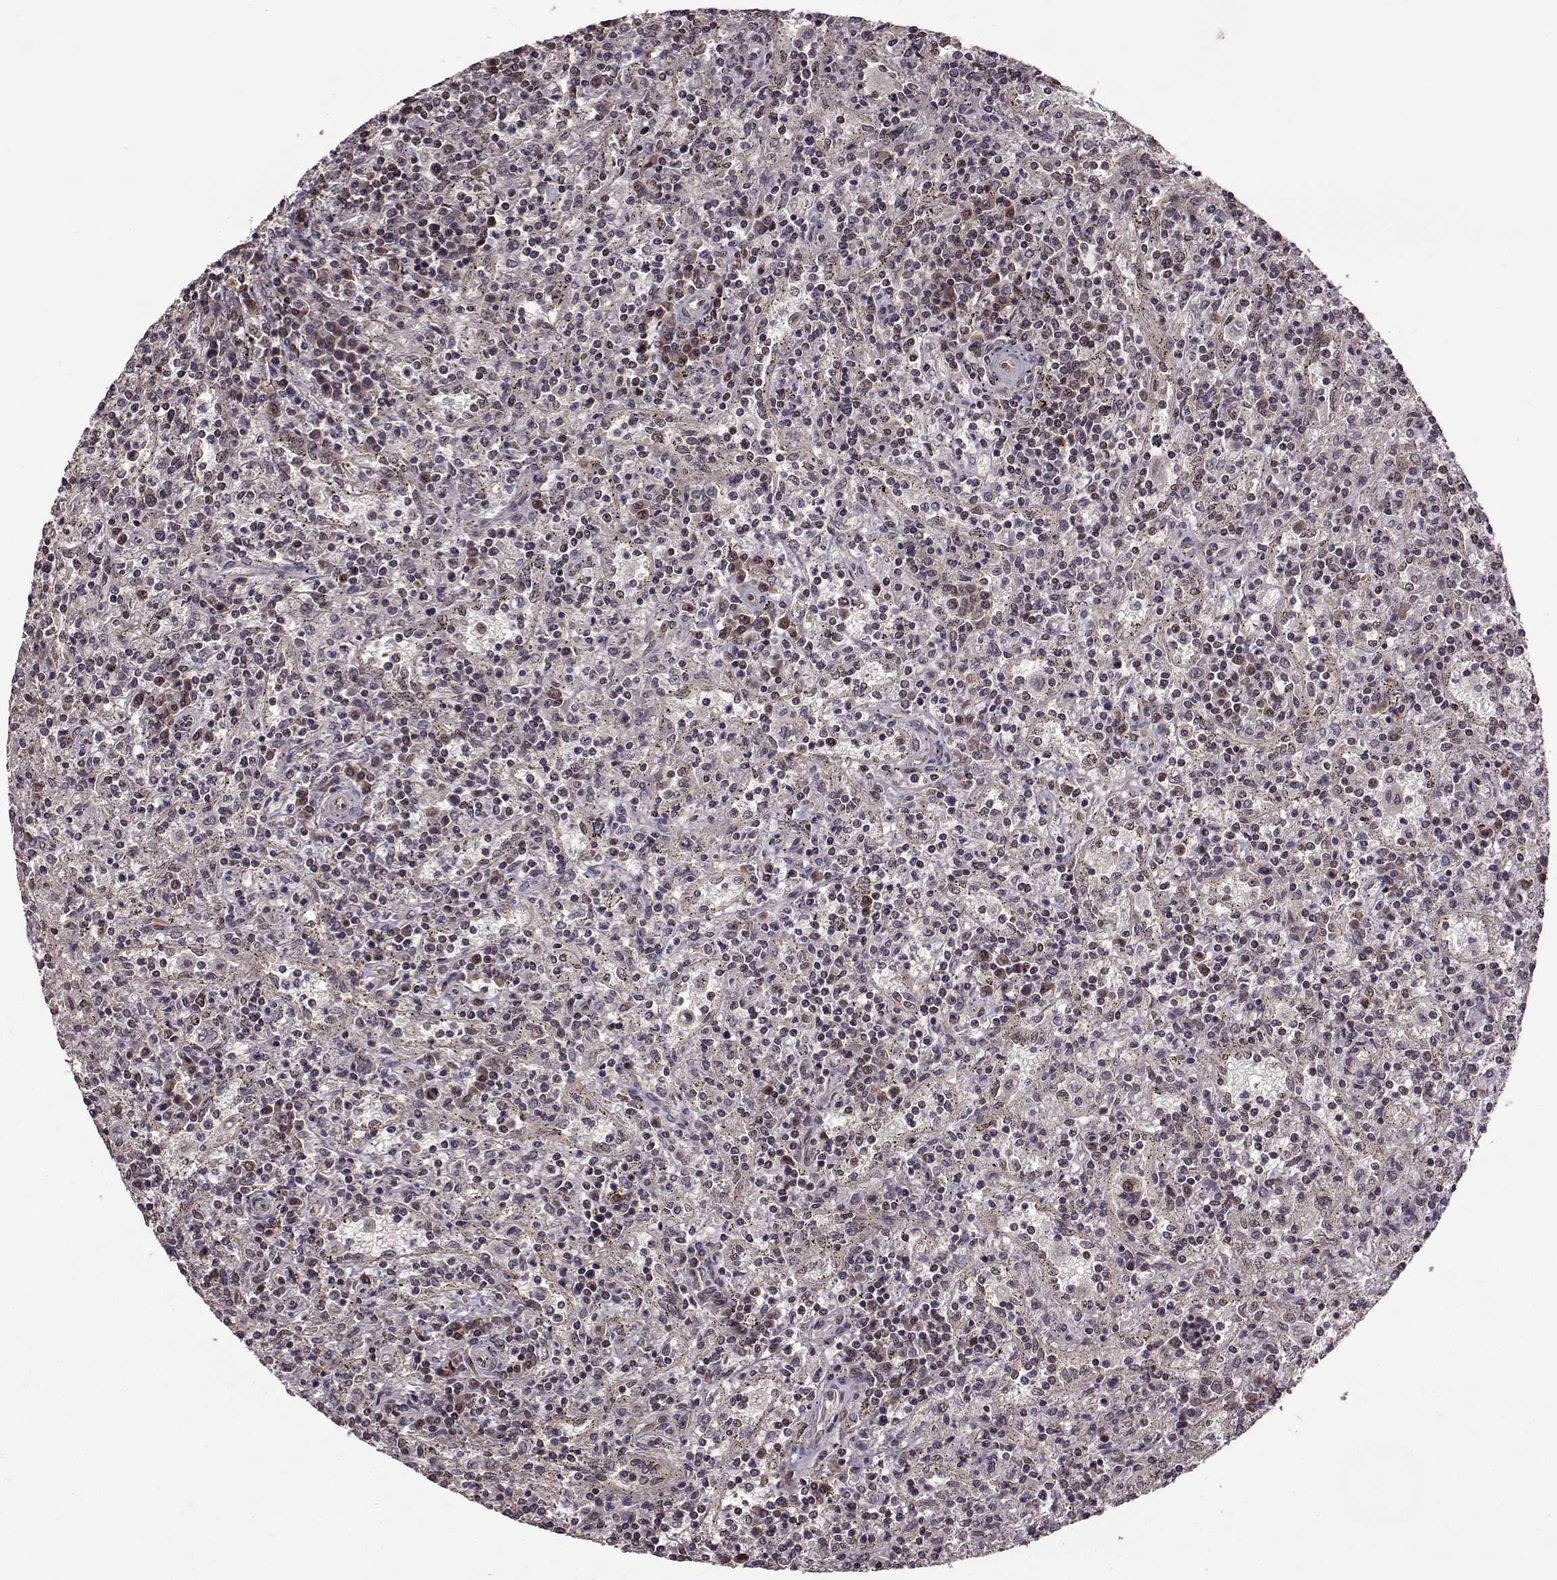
{"staining": {"intensity": "weak", "quantity": "<25%", "location": "cytoplasmic/membranous"}, "tissue": "lymphoma", "cell_type": "Tumor cells", "image_type": "cancer", "snomed": [{"axis": "morphology", "description": "Malignant lymphoma, non-Hodgkin's type, Low grade"}, {"axis": "topography", "description": "Spleen"}], "caption": "Tumor cells are negative for brown protein staining in lymphoma.", "gene": "FTO", "patient": {"sex": "male", "age": 62}}